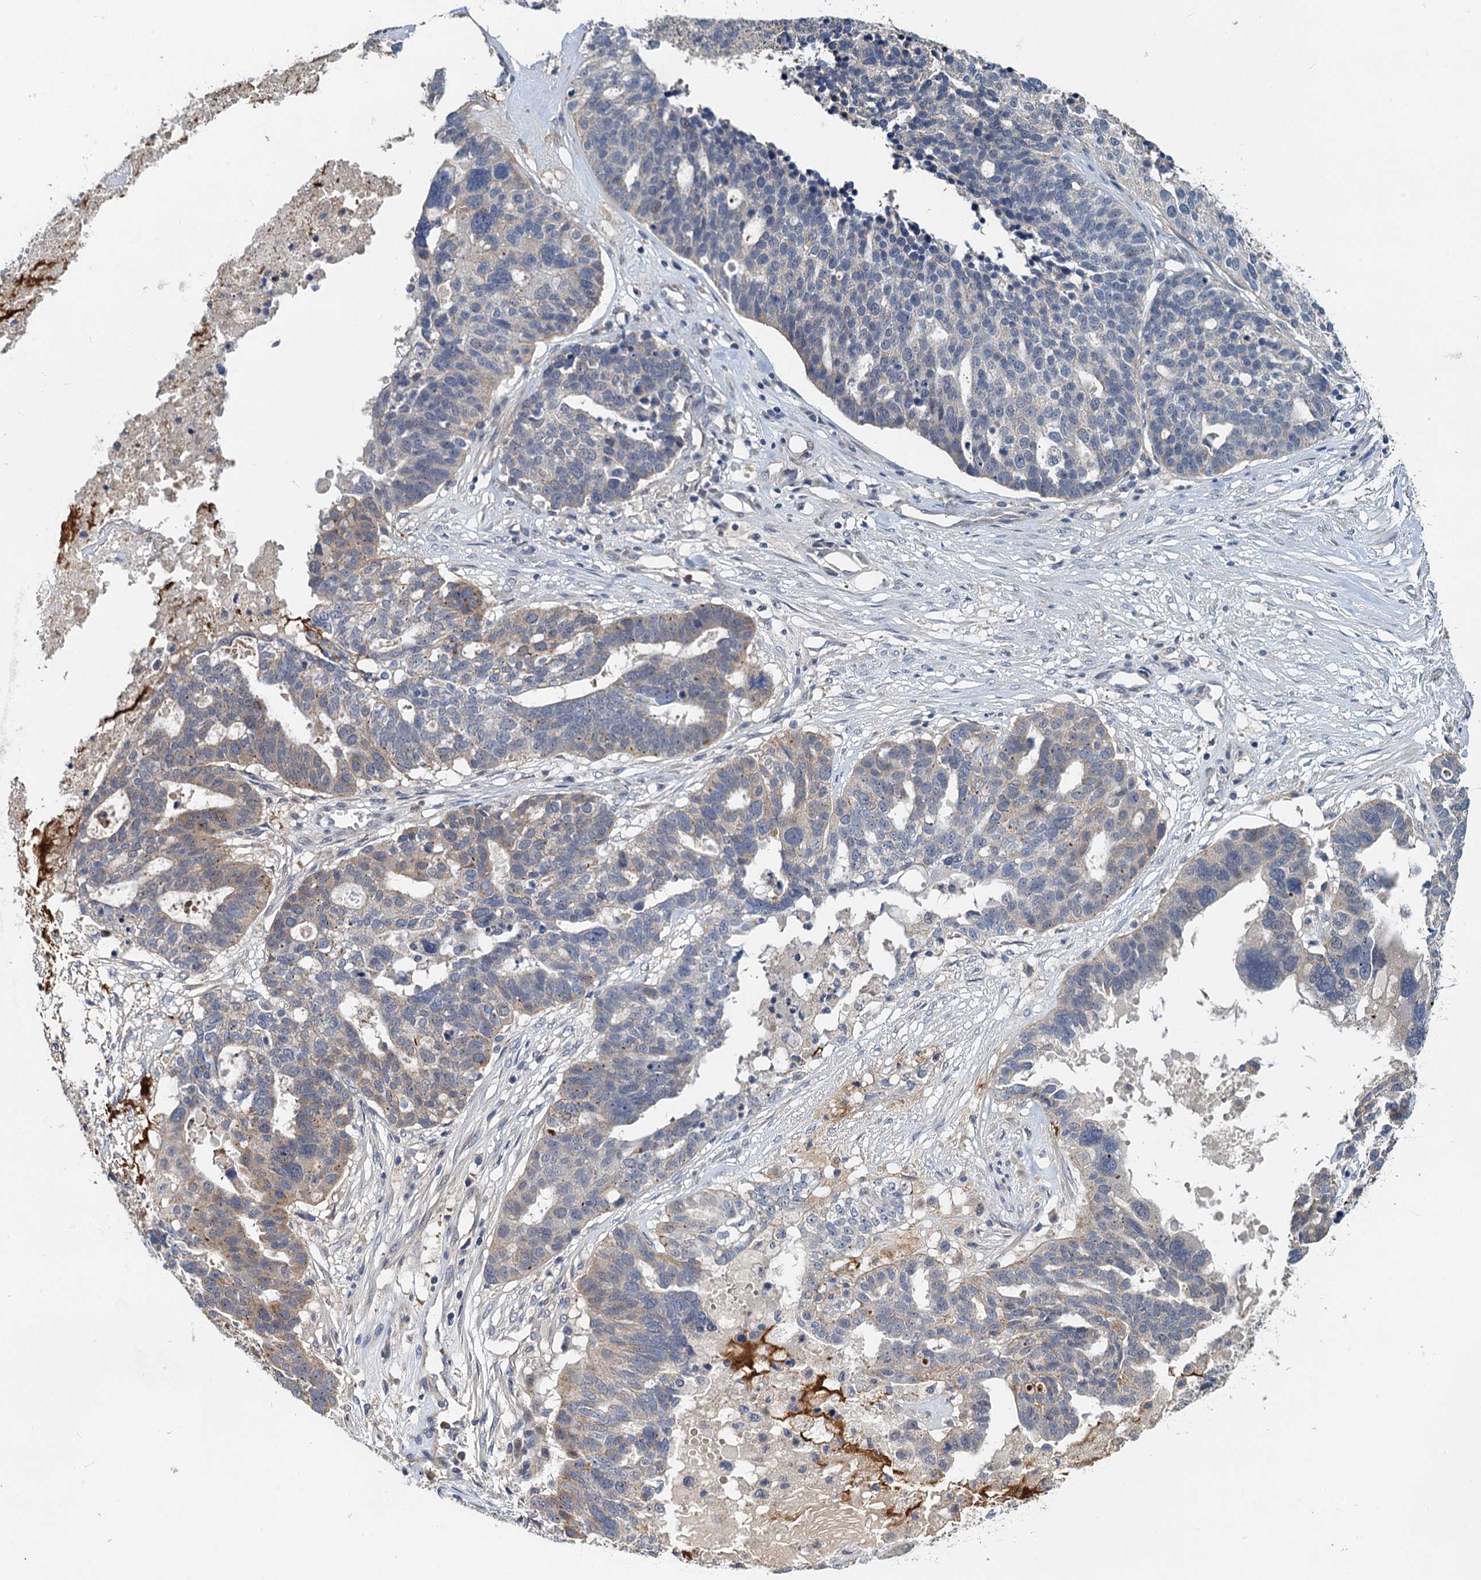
{"staining": {"intensity": "weak", "quantity": "<25%", "location": "cytoplasmic/membranous"}, "tissue": "ovarian cancer", "cell_type": "Tumor cells", "image_type": "cancer", "snomed": [{"axis": "morphology", "description": "Cystadenocarcinoma, serous, NOS"}, {"axis": "topography", "description": "Ovary"}], "caption": "This micrograph is of ovarian serous cystadenocarcinoma stained with IHC to label a protein in brown with the nuclei are counter-stained blue. There is no expression in tumor cells. The staining was performed using DAB (3,3'-diaminobenzidine) to visualize the protein expression in brown, while the nuclei were stained in blue with hematoxylin (Magnification: 20x).", "gene": "ZNF606", "patient": {"sex": "female", "age": 59}}